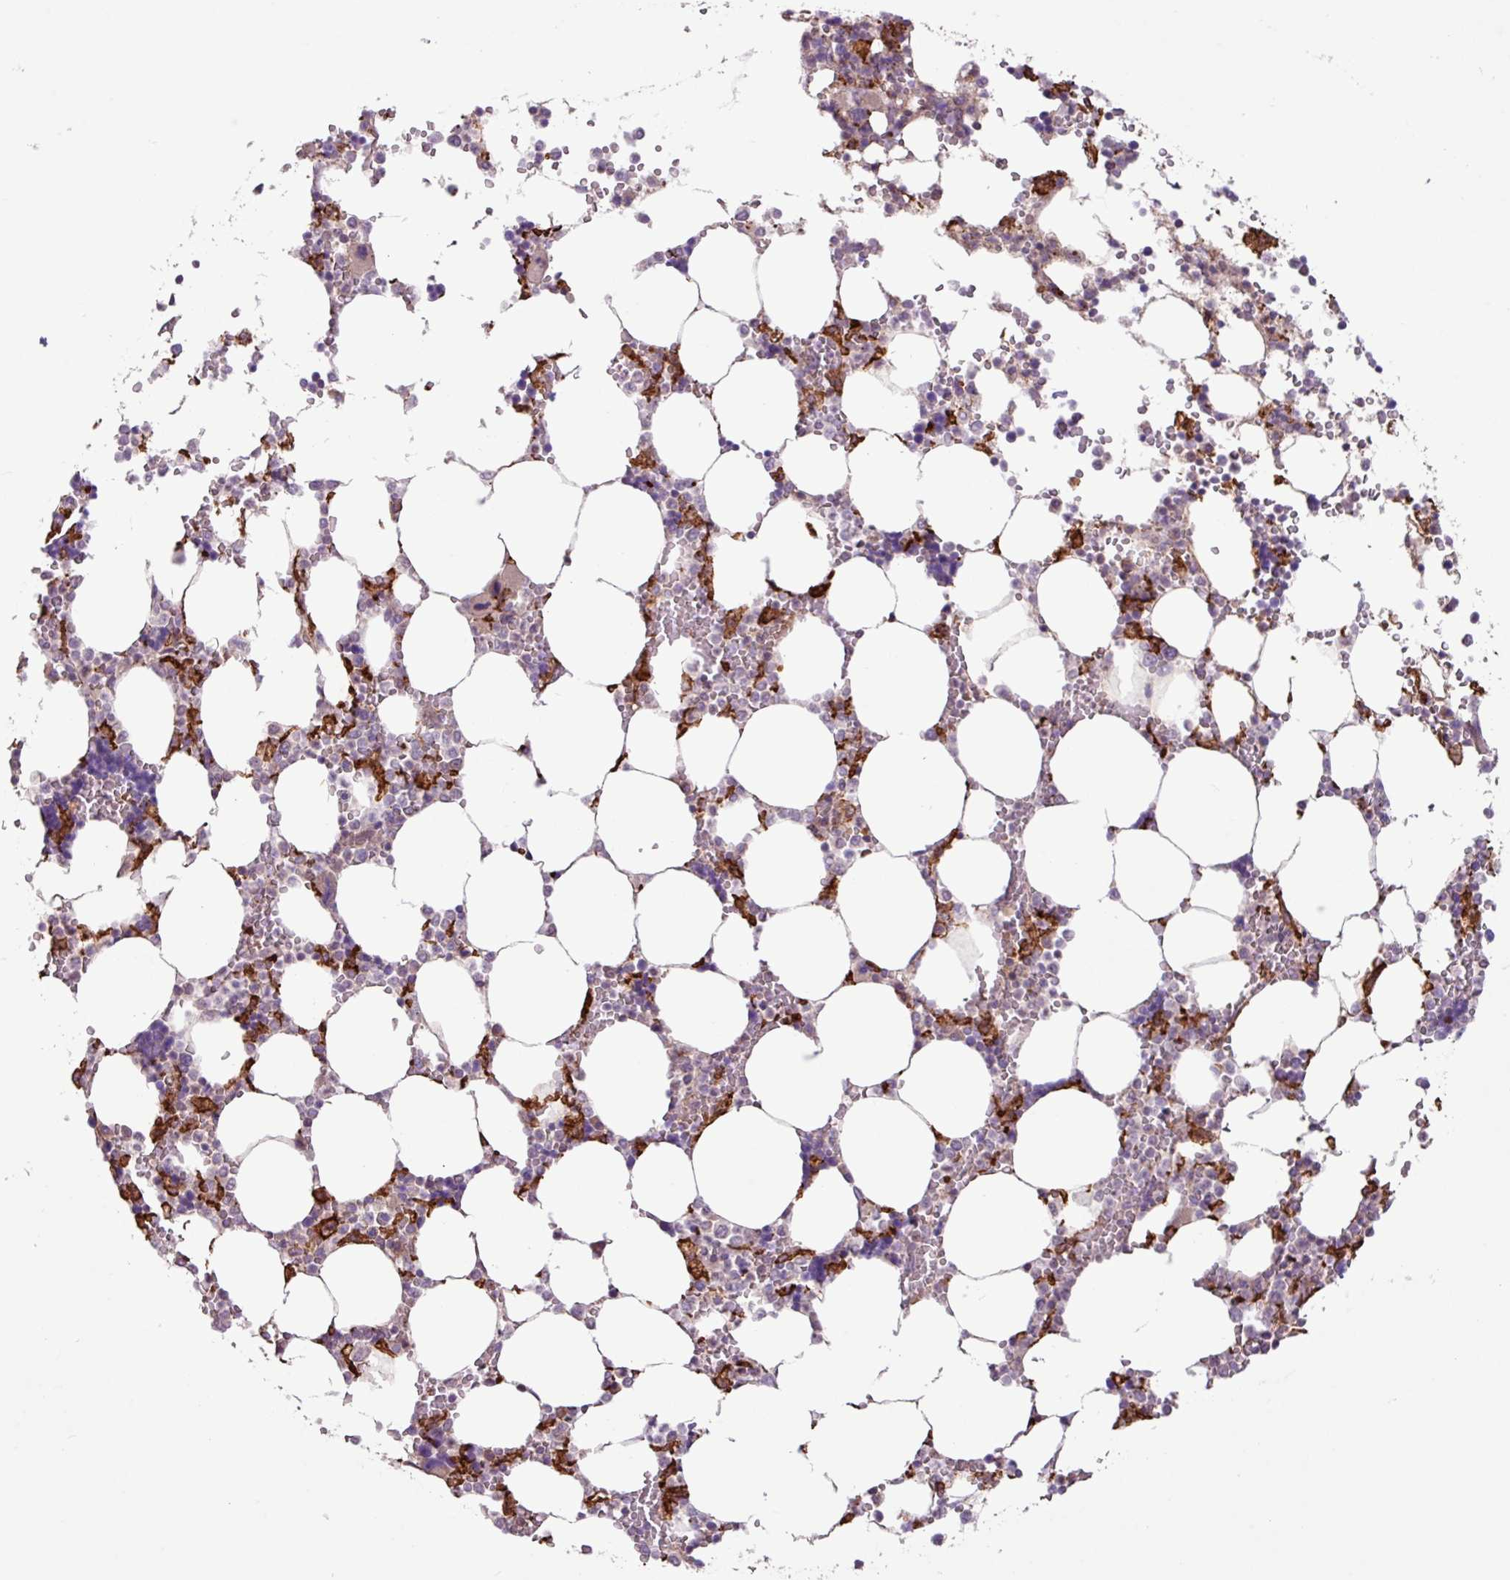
{"staining": {"intensity": "strong", "quantity": "<25%", "location": "cytoplasmic/membranous"}, "tissue": "bone marrow", "cell_type": "Hematopoietic cells", "image_type": "normal", "snomed": [{"axis": "morphology", "description": "Normal tissue, NOS"}, {"axis": "topography", "description": "Bone marrow"}], "caption": "An image of bone marrow stained for a protein reveals strong cytoplasmic/membranous brown staining in hematopoietic cells. (Brightfield microscopy of DAB IHC at high magnification).", "gene": "ARHGEF25", "patient": {"sex": "male", "age": 64}}